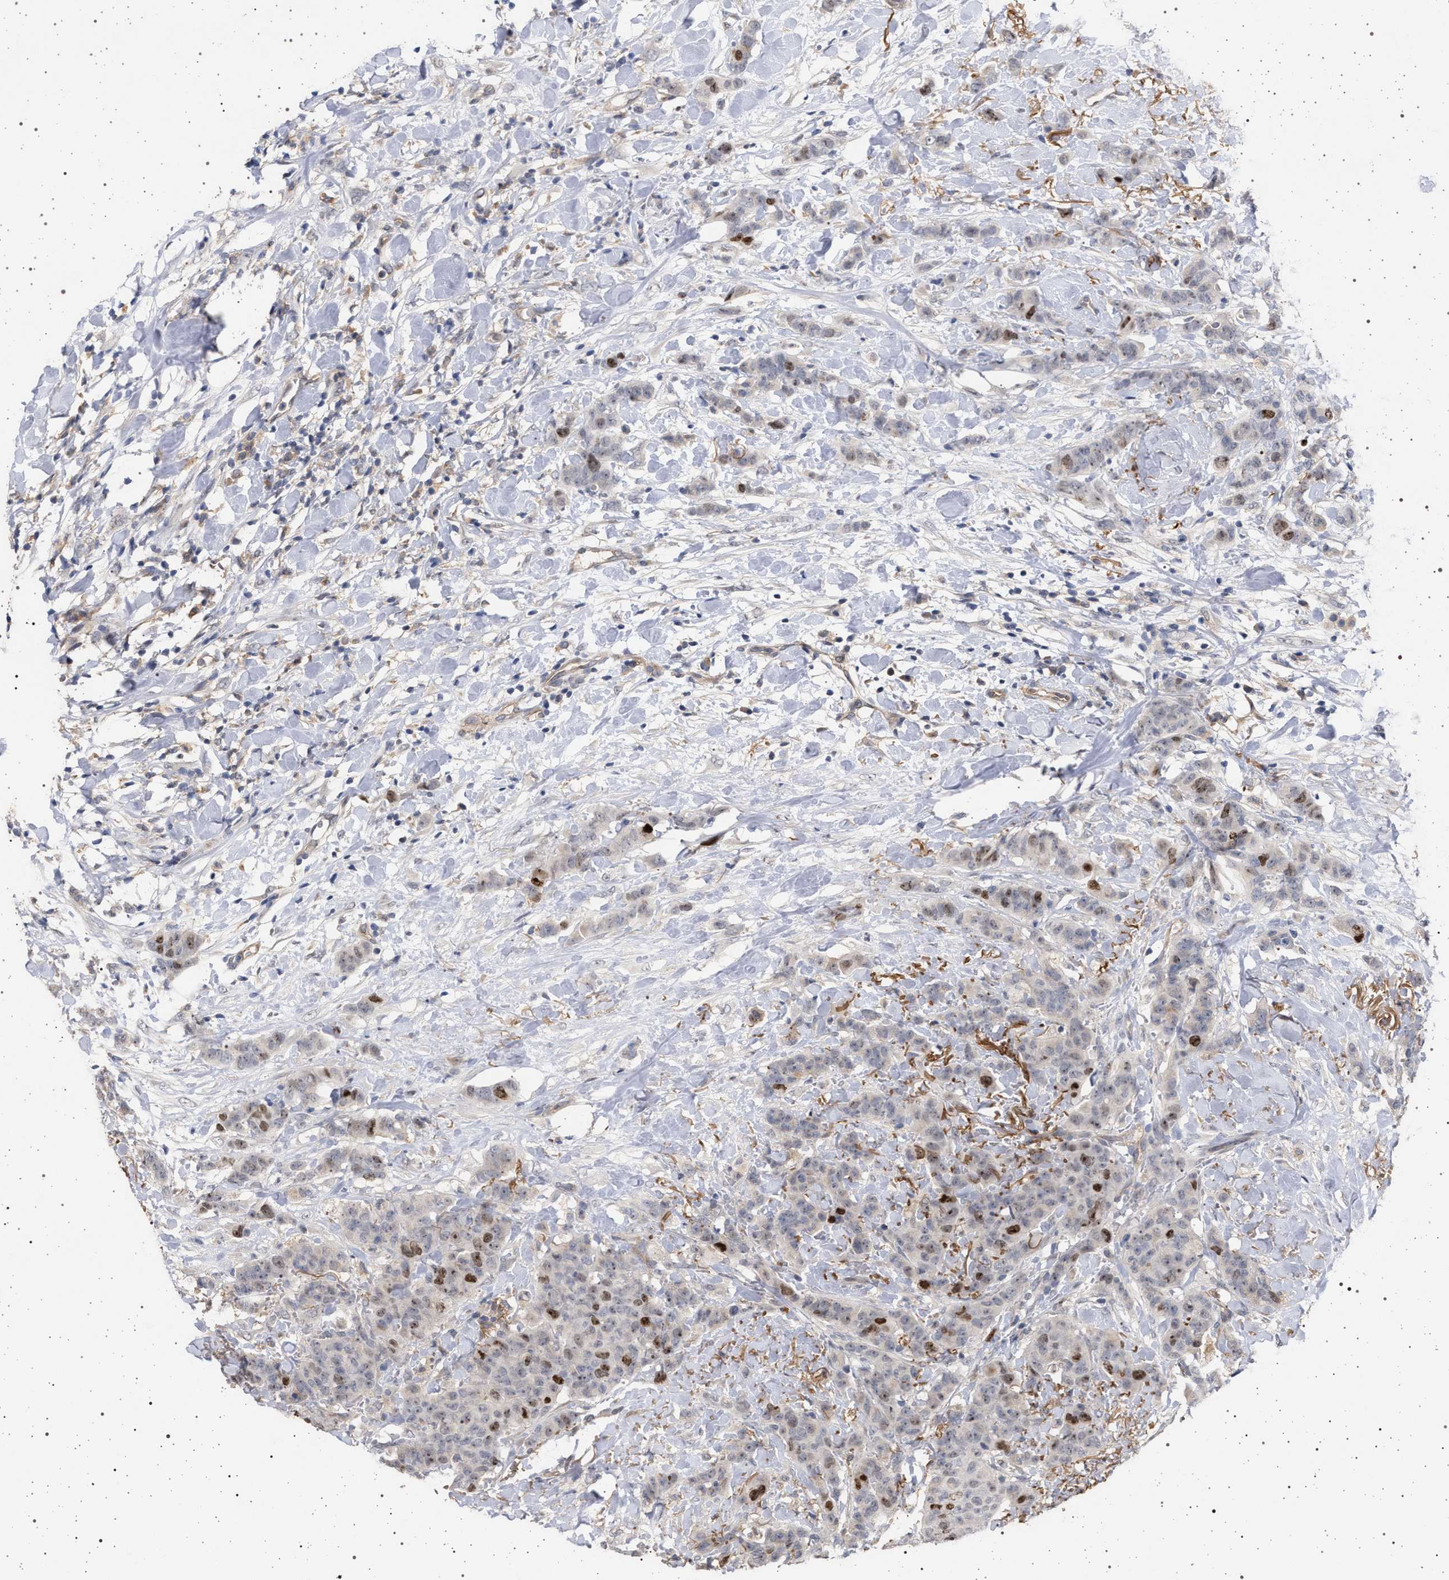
{"staining": {"intensity": "strong", "quantity": "<25%", "location": "nuclear"}, "tissue": "breast cancer", "cell_type": "Tumor cells", "image_type": "cancer", "snomed": [{"axis": "morphology", "description": "Normal tissue, NOS"}, {"axis": "morphology", "description": "Duct carcinoma"}, {"axis": "topography", "description": "Breast"}], "caption": "Immunohistochemistry staining of breast cancer (intraductal carcinoma), which displays medium levels of strong nuclear positivity in about <25% of tumor cells indicating strong nuclear protein staining. The staining was performed using DAB (3,3'-diaminobenzidine) (brown) for protein detection and nuclei were counterstained in hematoxylin (blue).", "gene": "RBM48", "patient": {"sex": "female", "age": 40}}